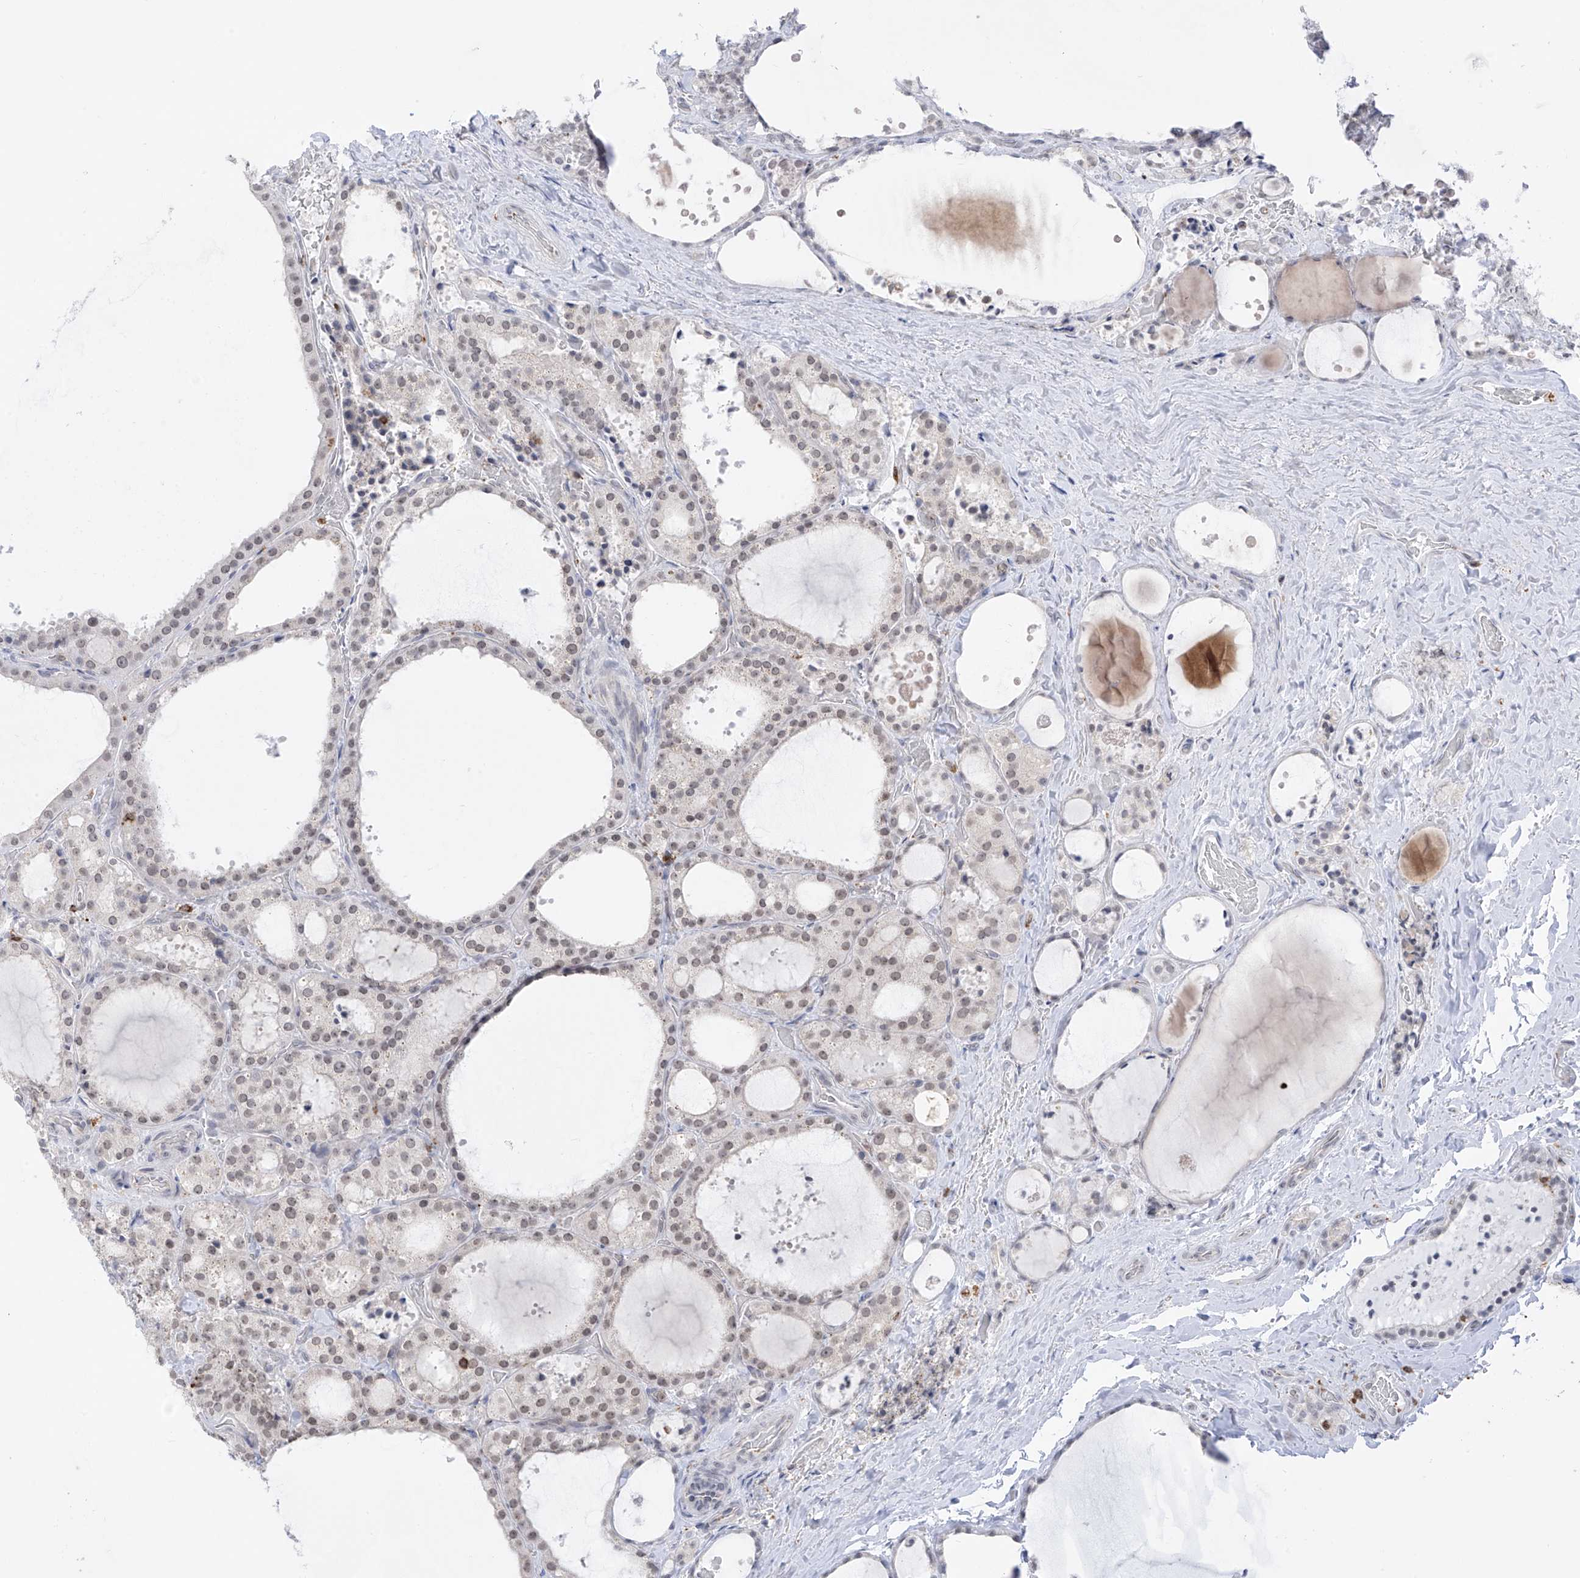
{"staining": {"intensity": "weak", "quantity": "<25%", "location": "nuclear"}, "tissue": "thyroid cancer", "cell_type": "Tumor cells", "image_type": "cancer", "snomed": [{"axis": "morphology", "description": "Papillary adenocarcinoma, NOS"}, {"axis": "topography", "description": "Thyroid gland"}], "caption": "Papillary adenocarcinoma (thyroid) was stained to show a protein in brown. There is no significant expression in tumor cells.", "gene": "TBXAS1", "patient": {"sex": "male", "age": 77}}